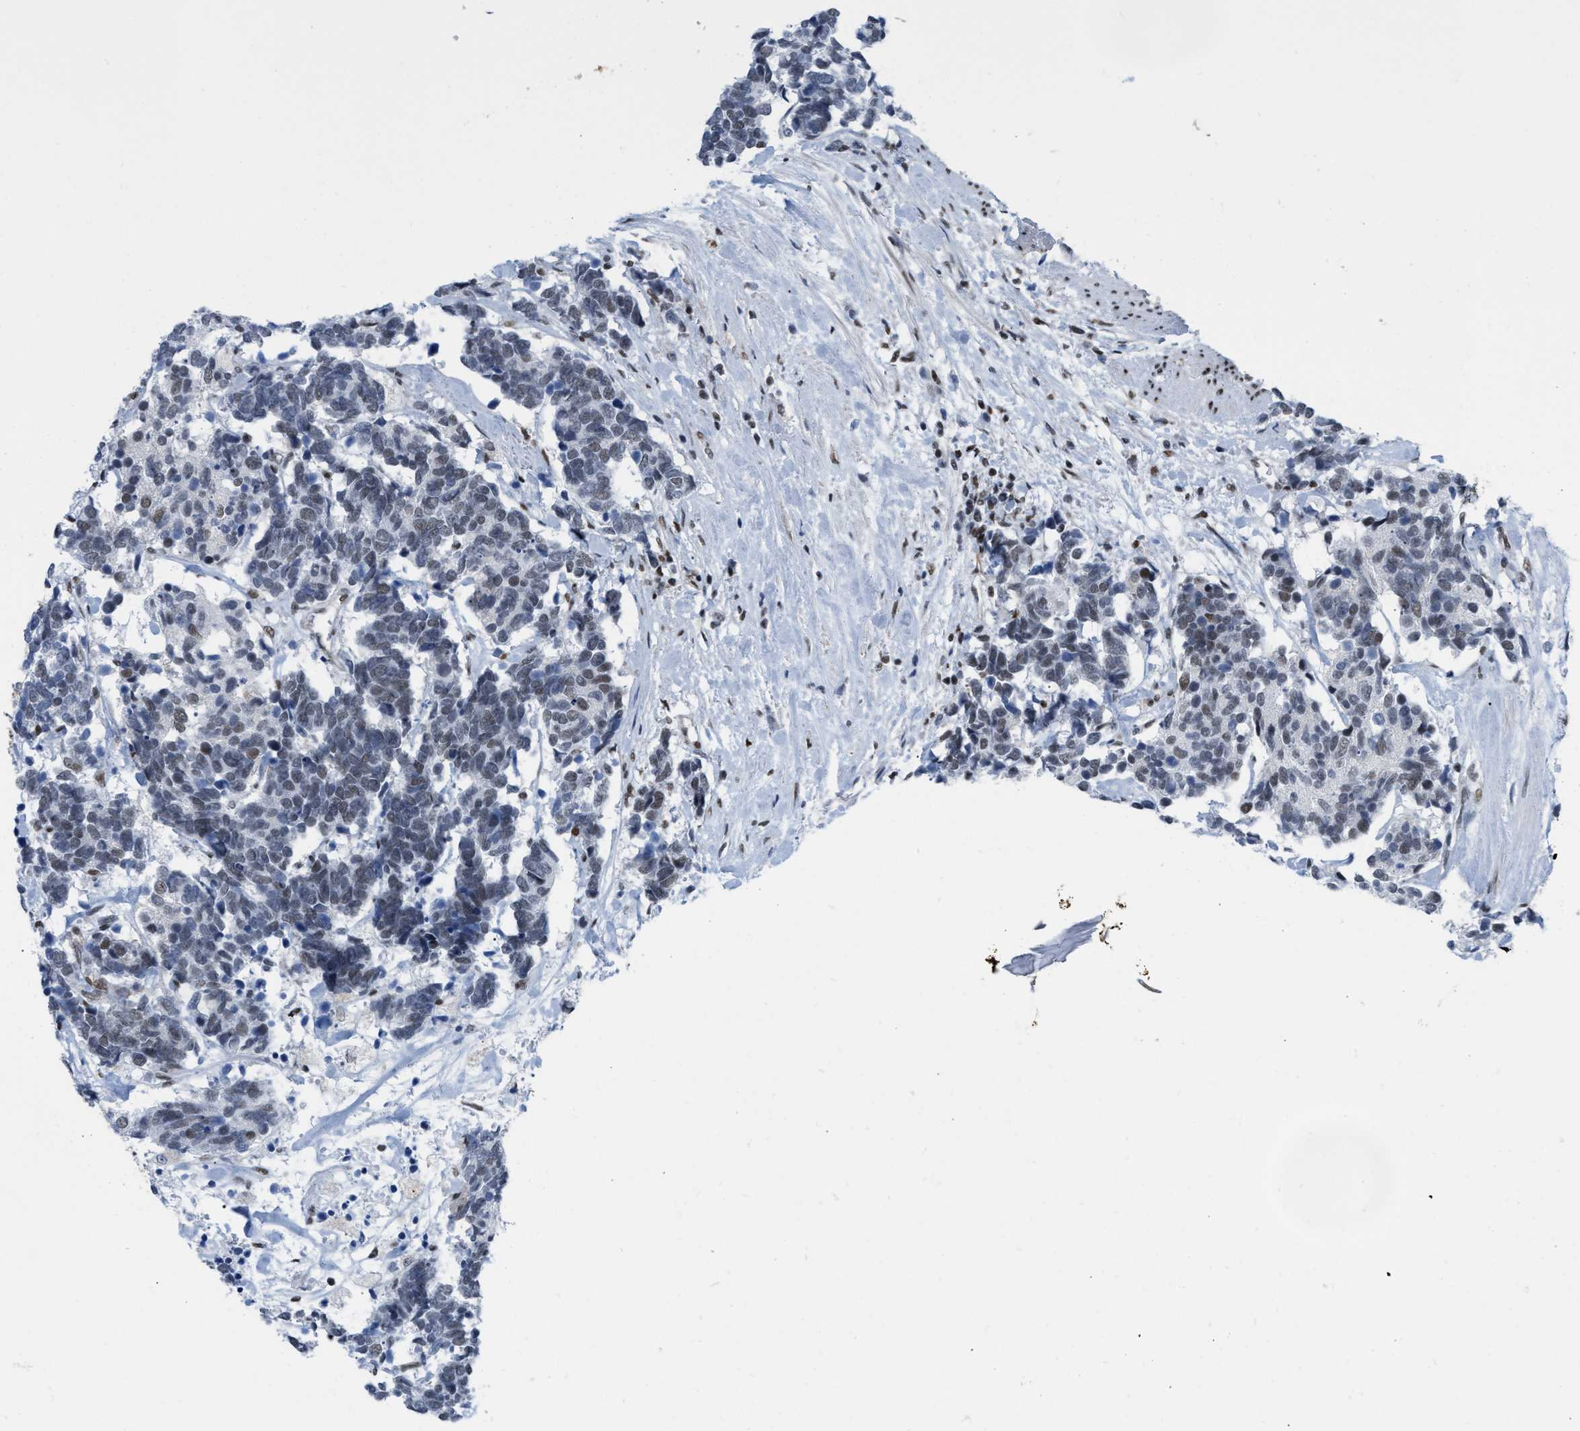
{"staining": {"intensity": "weak", "quantity": "<25%", "location": "nuclear"}, "tissue": "carcinoid", "cell_type": "Tumor cells", "image_type": "cancer", "snomed": [{"axis": "morphology", "description": "Carcinoma, NOS"}, {"axis": "morphology", "description": "Carcinoid, malignant, NOS"}, {"axis": "topography", "description": "Urinary bladder"}], "caption": "Immunohistochemistry (IHC) micrograph of neoplastic tissue: human carcinoid stained with DAB displays no significant protein expression in tumor cells. (DAB (3,3'-diaminobenzidine) IHC with hematoxylin counter stain).", "gene": "MIER1", "patient": {"sex": "male", "age": 57}}